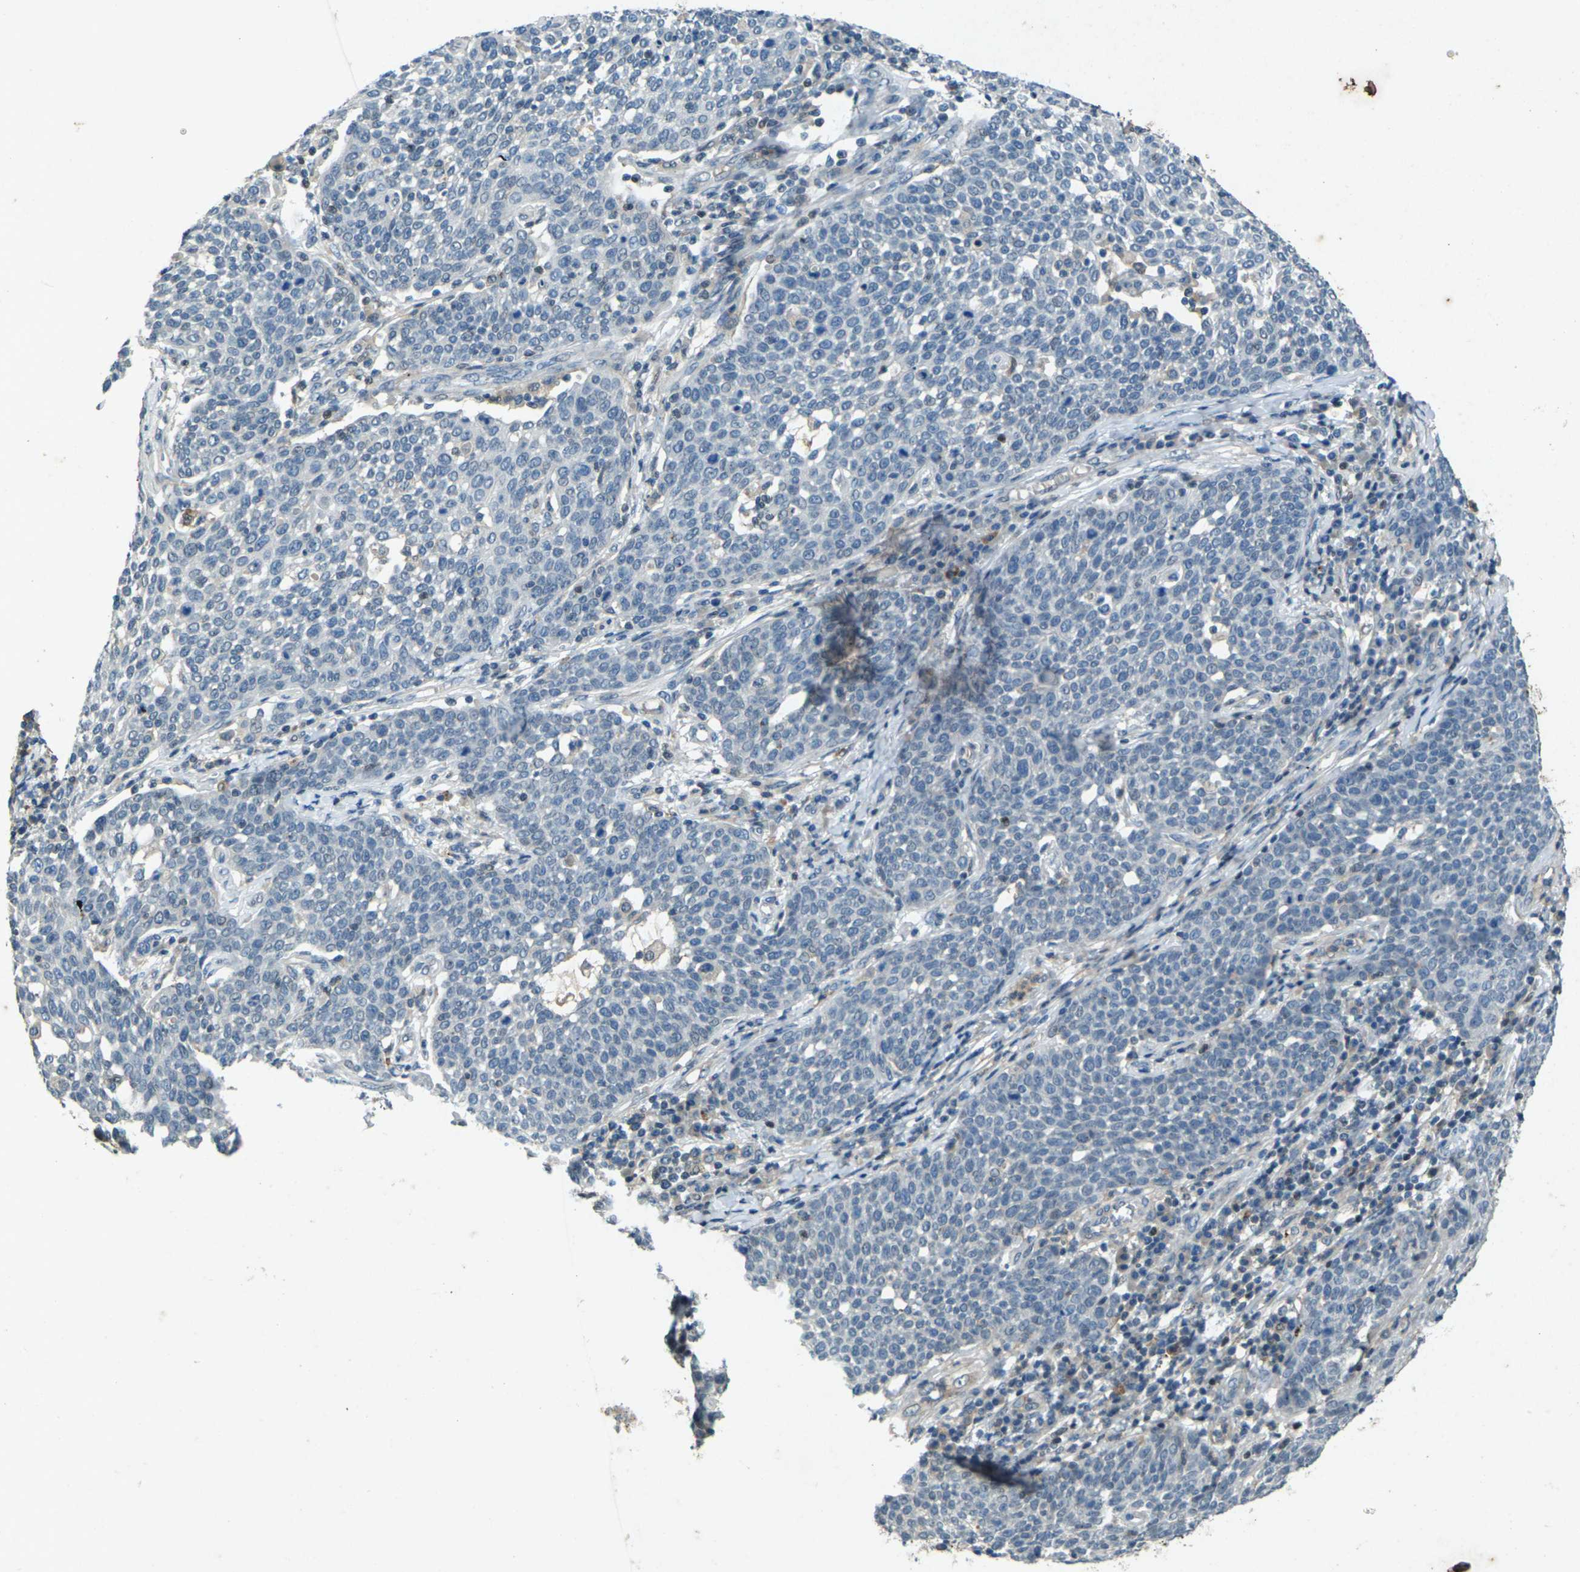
{"staining": {"intensity": "negative", "quantity": "none", "location": "none"}, "tissue": "cervical cancer", "cell_type": "Tumor cells", "image_type": "cancer", "snomed": [{"axis": "morphology", "description": "Squamous cell carcinoma, NOS"}, {"axis": "topography", "description": "Cervix"}], "caption": "Immunohistochemical staining of squamous cell carcinoma (cervical) reveals no significant staining in tumor cells.", "gene": "SIGLEC14", "patient": {"sex": "female", "age": 34}}